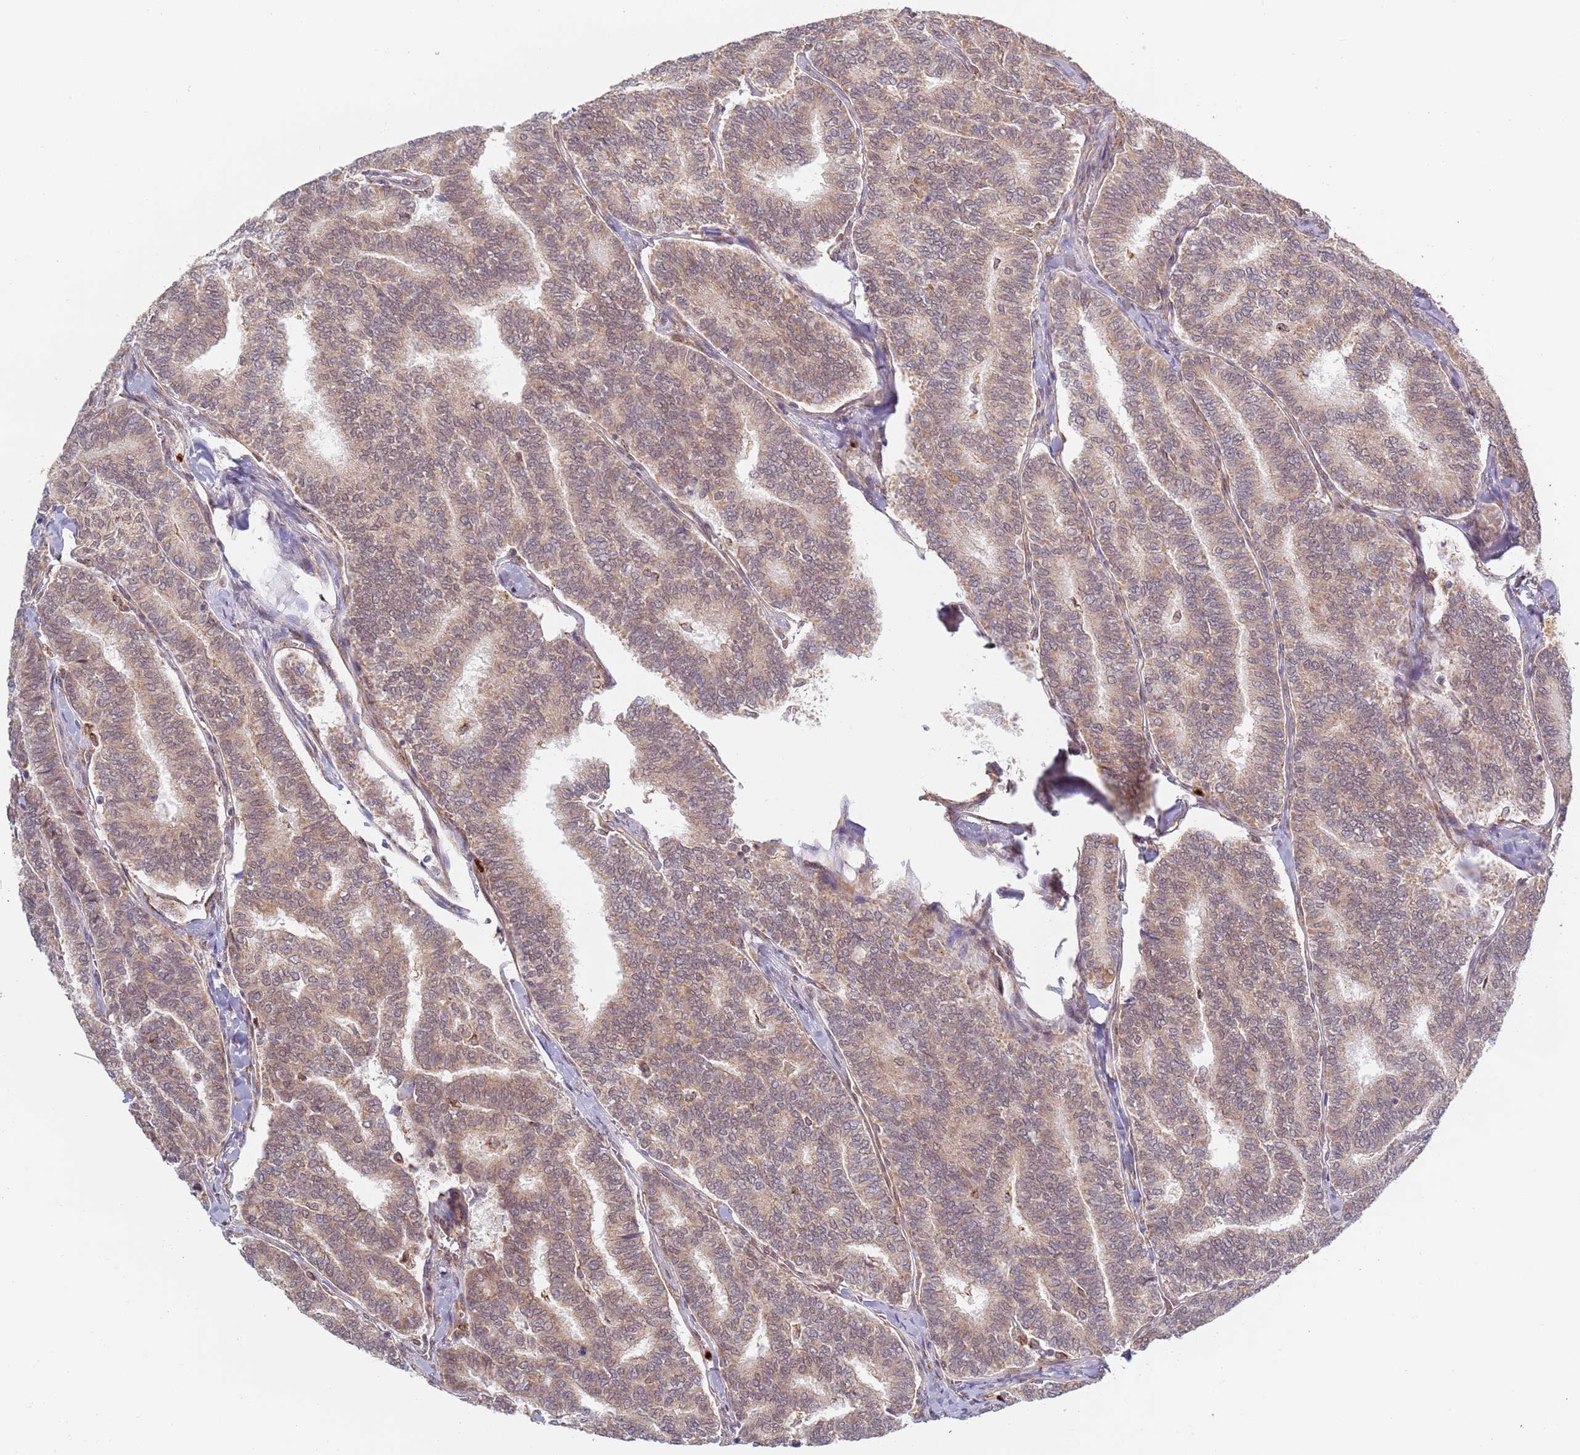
{"staining": {"intensity": "weak", "quantity": ">75%", "location": "cytoplasmic/membranous"}, "tissue": "thyroid cancer", "cell_type": "Tumor cells", "image_type": "cancer", "snomed": [{"axis": "morphology", "description": "Papillary adenocarcinoma, NOS"}, {"axis": "topography", "description": "Thyroid gland"}], "caption": "DAB immunohistochemical staining of thyroid cancer (papillary adenocarcinoma) shows weak cytoplasmic/membranous protein expression in approximately >75% of tumor cells. (IHC, brightfield microscopy, high magnification).", "gene": "CEP170", "patient": {"sex": "female", "age": 35}}